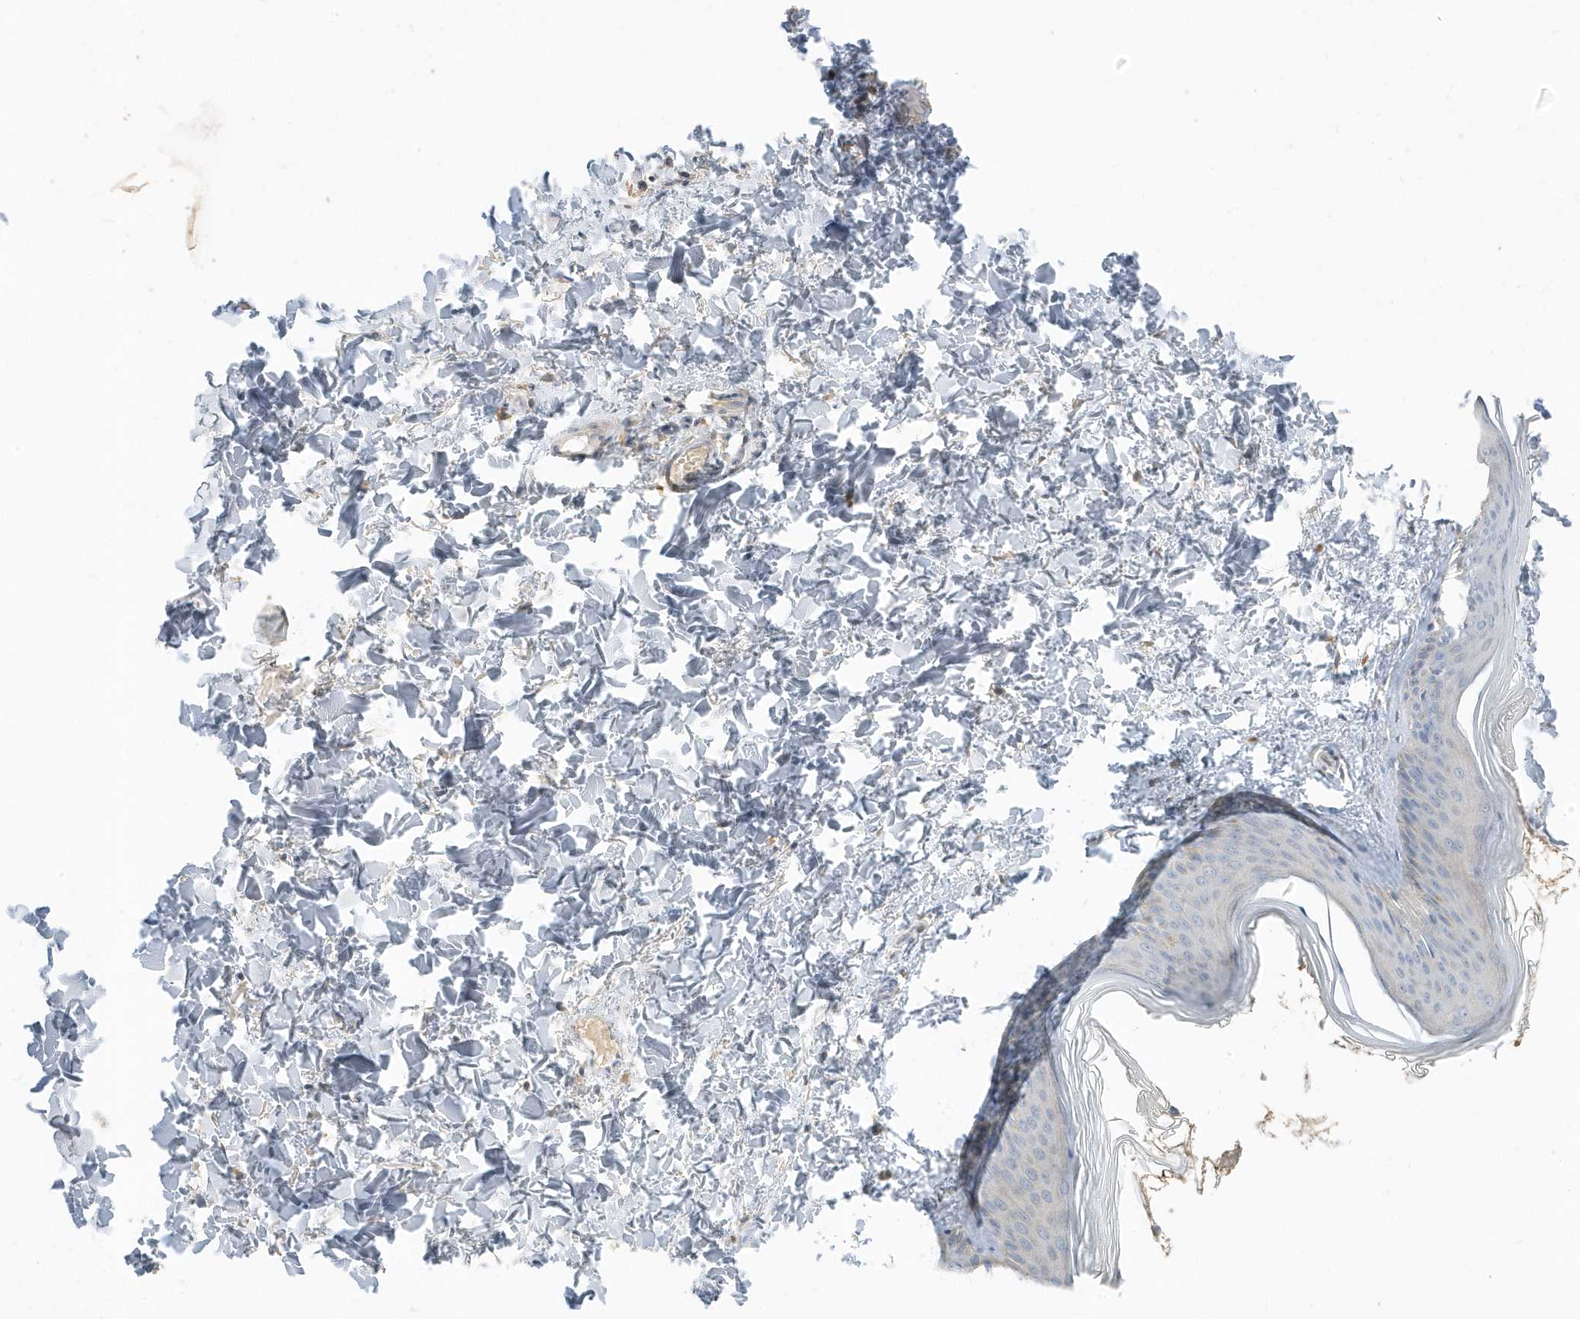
{"staining": {"intensity": "weak", "quantity": ">75%", "location": "cytoplasmic/membranous"}, "tissue": "skin", "cell_type": "Fibroblasts", "image_type": "normal", "snomed": [{"axis": "morphology", "description": "Normal tissue, NOS"}, {"axis": "topography", "description": "Skin"}], "caption": "Immunohistochemical staining of benign skin exhibits weak cytoplasmic/membranous protein positivity in about >75% of fibroblasts.", "gene": "USP53", "patient": {"sex": "female", "age": 27}}